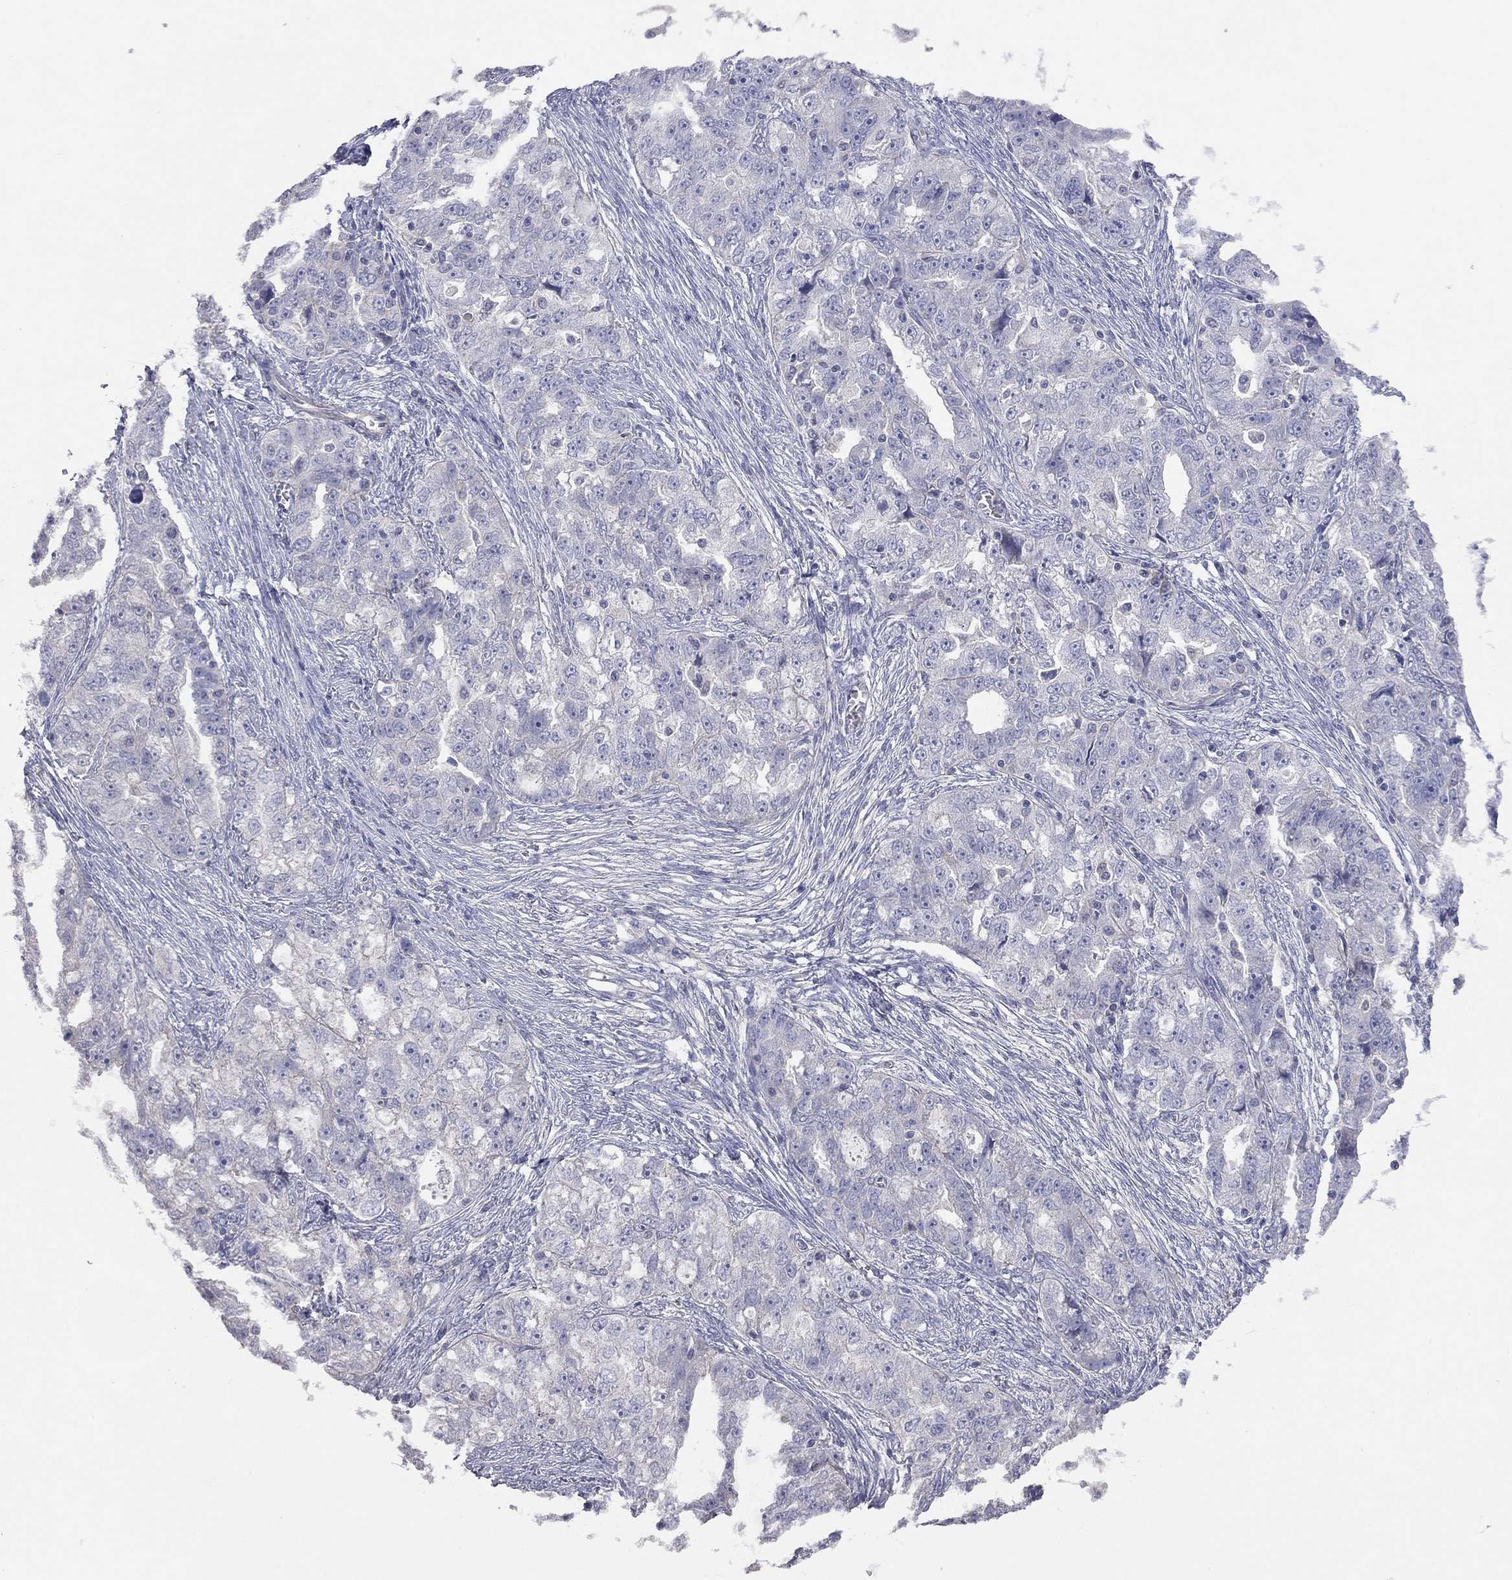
{"staining": {"intensity": "negative", "quantity": "none", "location": "none"}, "tissue": "ovarian cancer", "cell_type": "Tumor cells", "image_type": "cancer", "snomed": [{"axis": "morphology", "description": "Cystadenocarcinoma, serous, NOS"}, {"axis": "topography", "description": "Ovary"}], "caption": "An IHC micrograph of ovarian serous cystadenocarcinoma is shown. There is no staining in tumor cells of ovarian serous cystadenocarcinoma.", "gene": "KCNB1", "patient": {"sex": "female", "age": 51}}